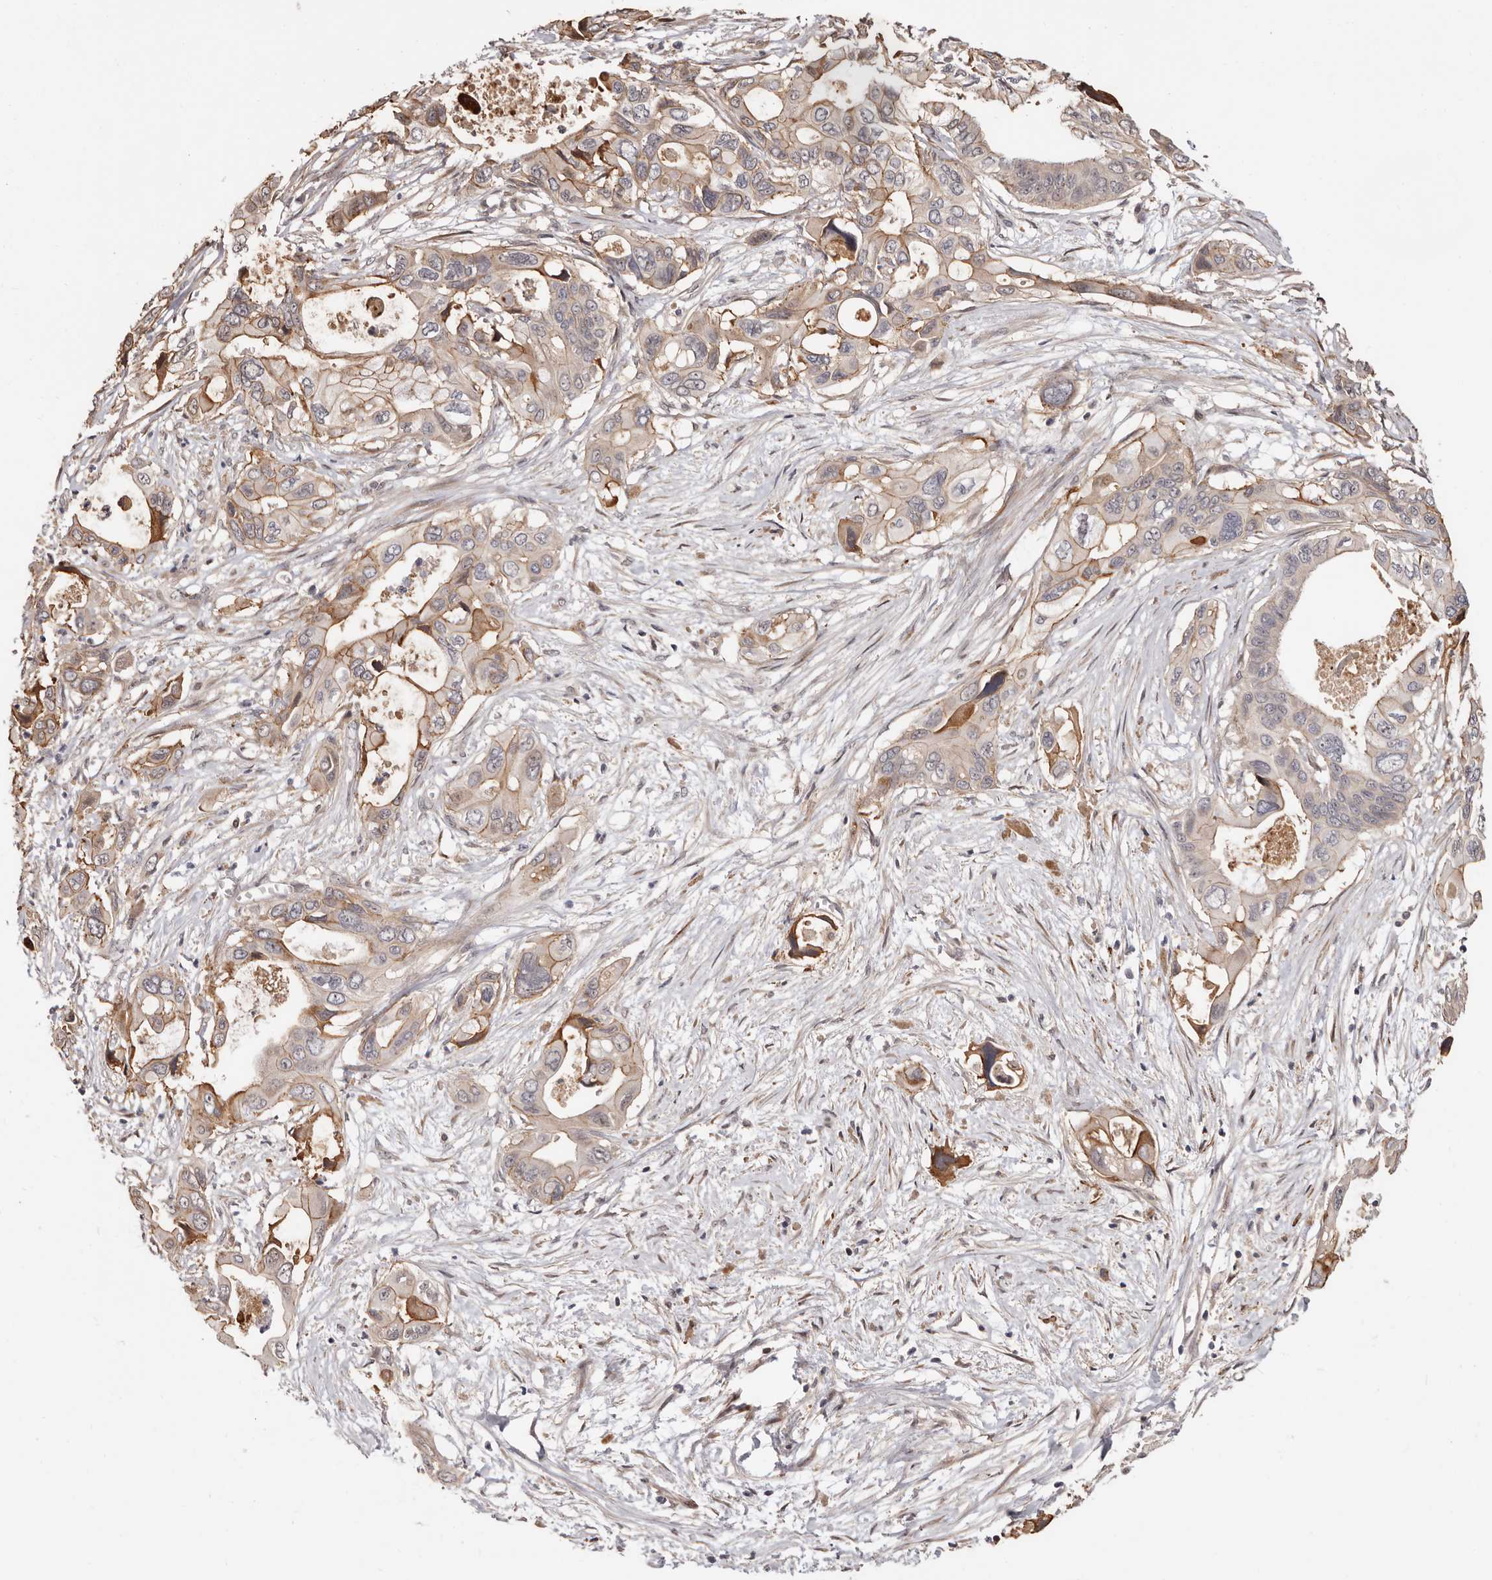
{"staining": {"intensity": "weak", "quantity": ">75%", "location": "cytoplasmic/membranous"}, "tissue": "pancreatic cancer", "cell_type": "Tumor cells", "image_type": "cancer", "snomed": [{"axis": "morphology", "description": "Adenocarcinoma, NOS"}, {"axis": "topography", "description": "Pancreas"}], "caption": "Immunohistochemical staining of pancreatic cancer (adenocarcinoma) displays low levels of weak cytoplasmic/membranous protein positivity in approximately >75% of tumor cells. (DAB (3,3'-diaminobenzidine) IHC with brightfield microscopy, high magnification).", "gene": "TRIP13", "patient": {"sex": "male", "age": 66}}